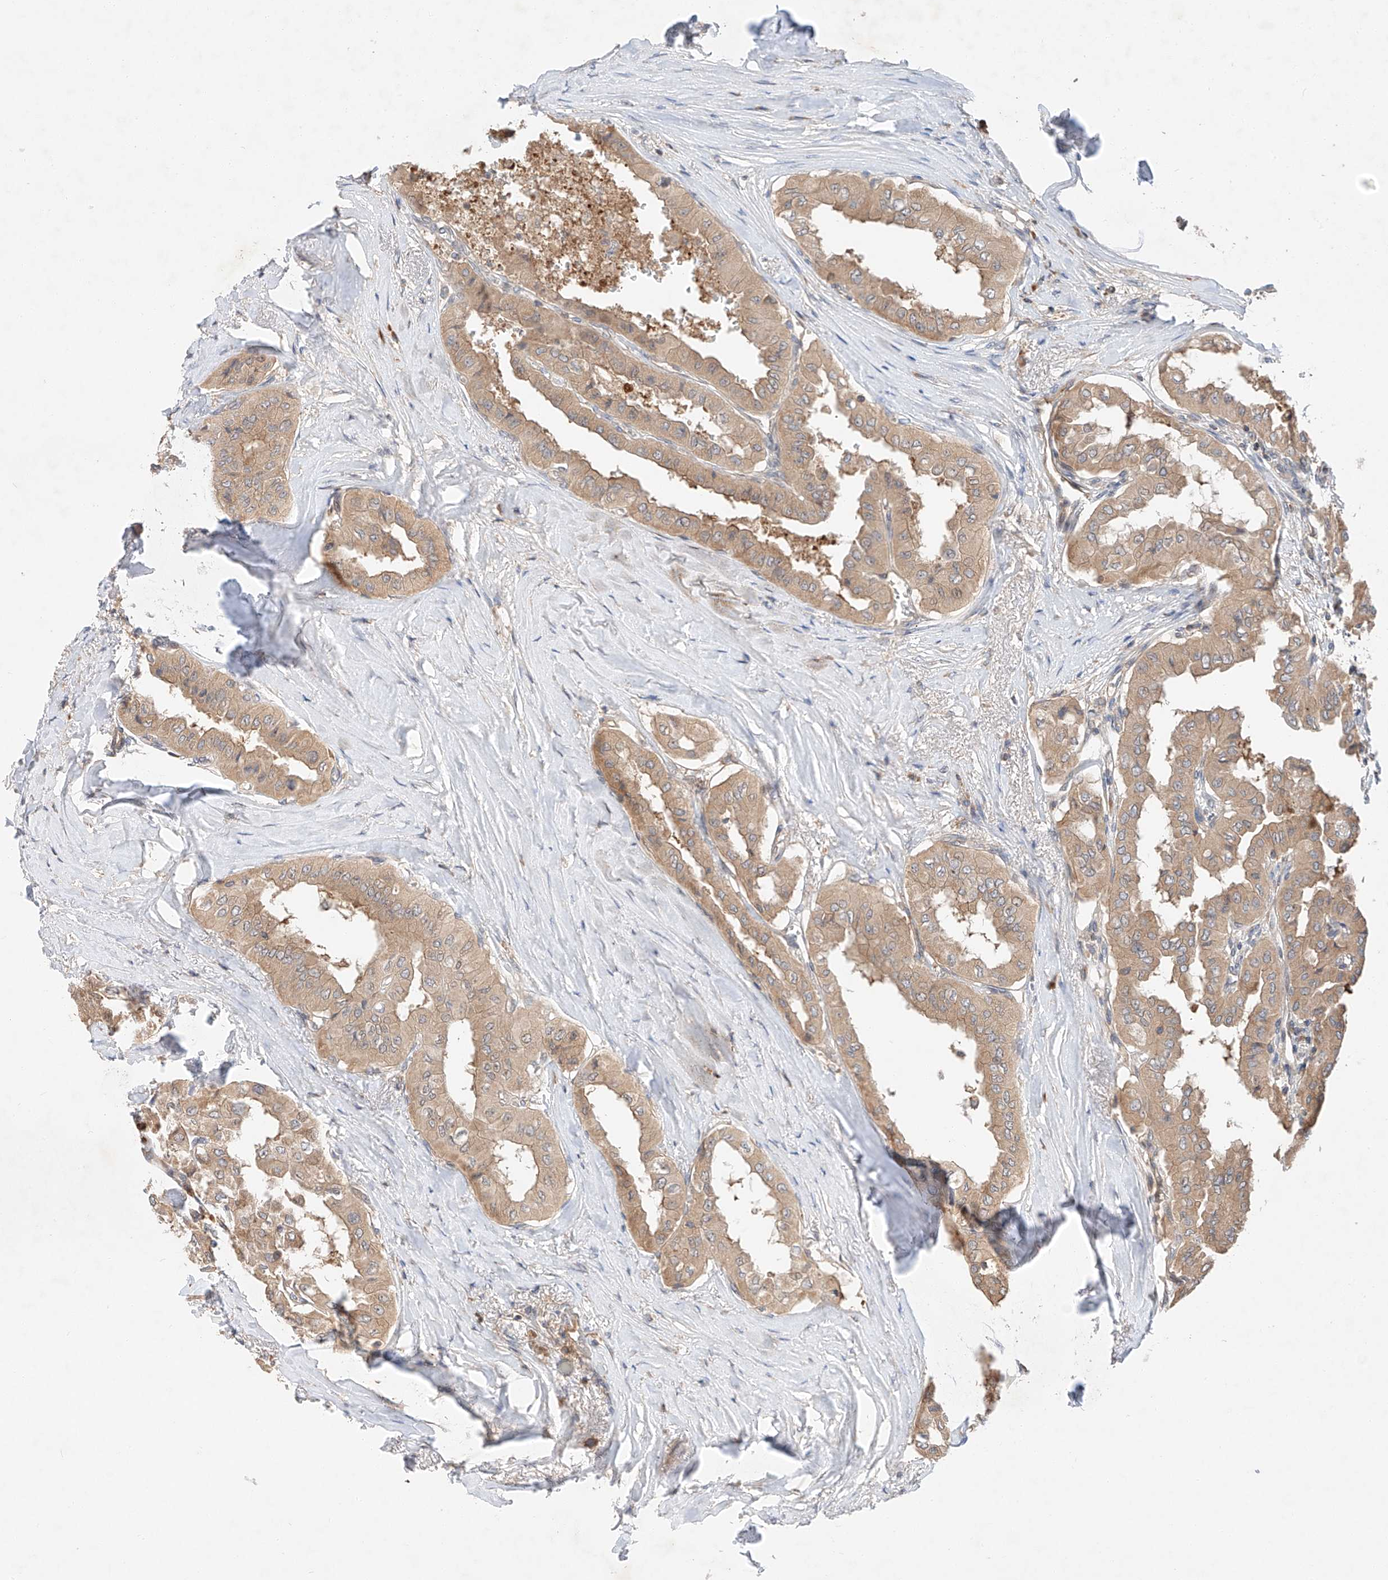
{"staining": {"intensity": "weak", "quantity": "25%-75%", "location": "cytoplasmic/membranous"}, "tissue": "thyroid cancer", "cell_type": "Tumor cells", "image_type": "cancer", "snomed": [{"axis": "morphology", "description": "Papillary adenocarcinoma, NOS"}, {"axis": "topography", "description": "Thyroid gland"}], "caption": "This histopathology image shows papillary adenocarcinoma (thyroid) stained with IHC to label a protein in brown. The cytoplasmic/membranous of tumor cells show weak positivity for the protein. Nuclei are counter-stained blue.", "gene": "RUSC1", "patient": {"sex": "female", "age": 59}}